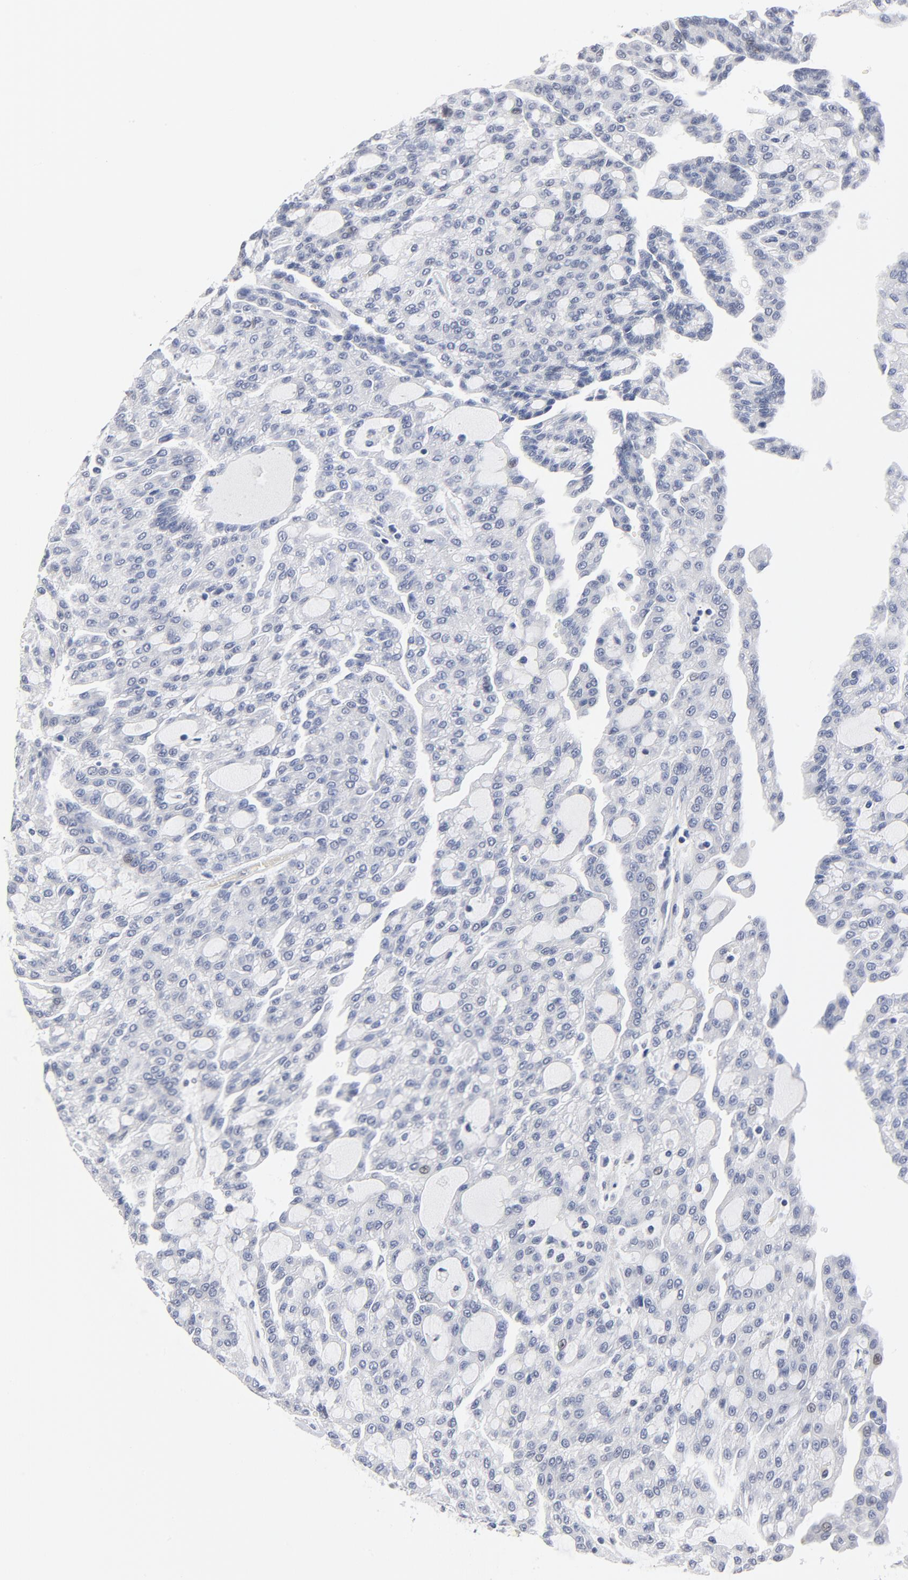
{"staining": {"intensity": "negative", "quantity": "none", "location": "none"}, "tissue": "renal cancer", "cell_type": "Tumor cells", "image_type": "cancer", "snomed": [{"axis": "morphology", "description": "Adenocarcinoma, NOS"}, {"axis": "topography", "description": "Kidney"}], "caption": "Tumor cells show no significant protein staining in renal adenocarcinoma.", "gene": "KCNK13", "patient": {"sex": "male", "age": 63}}